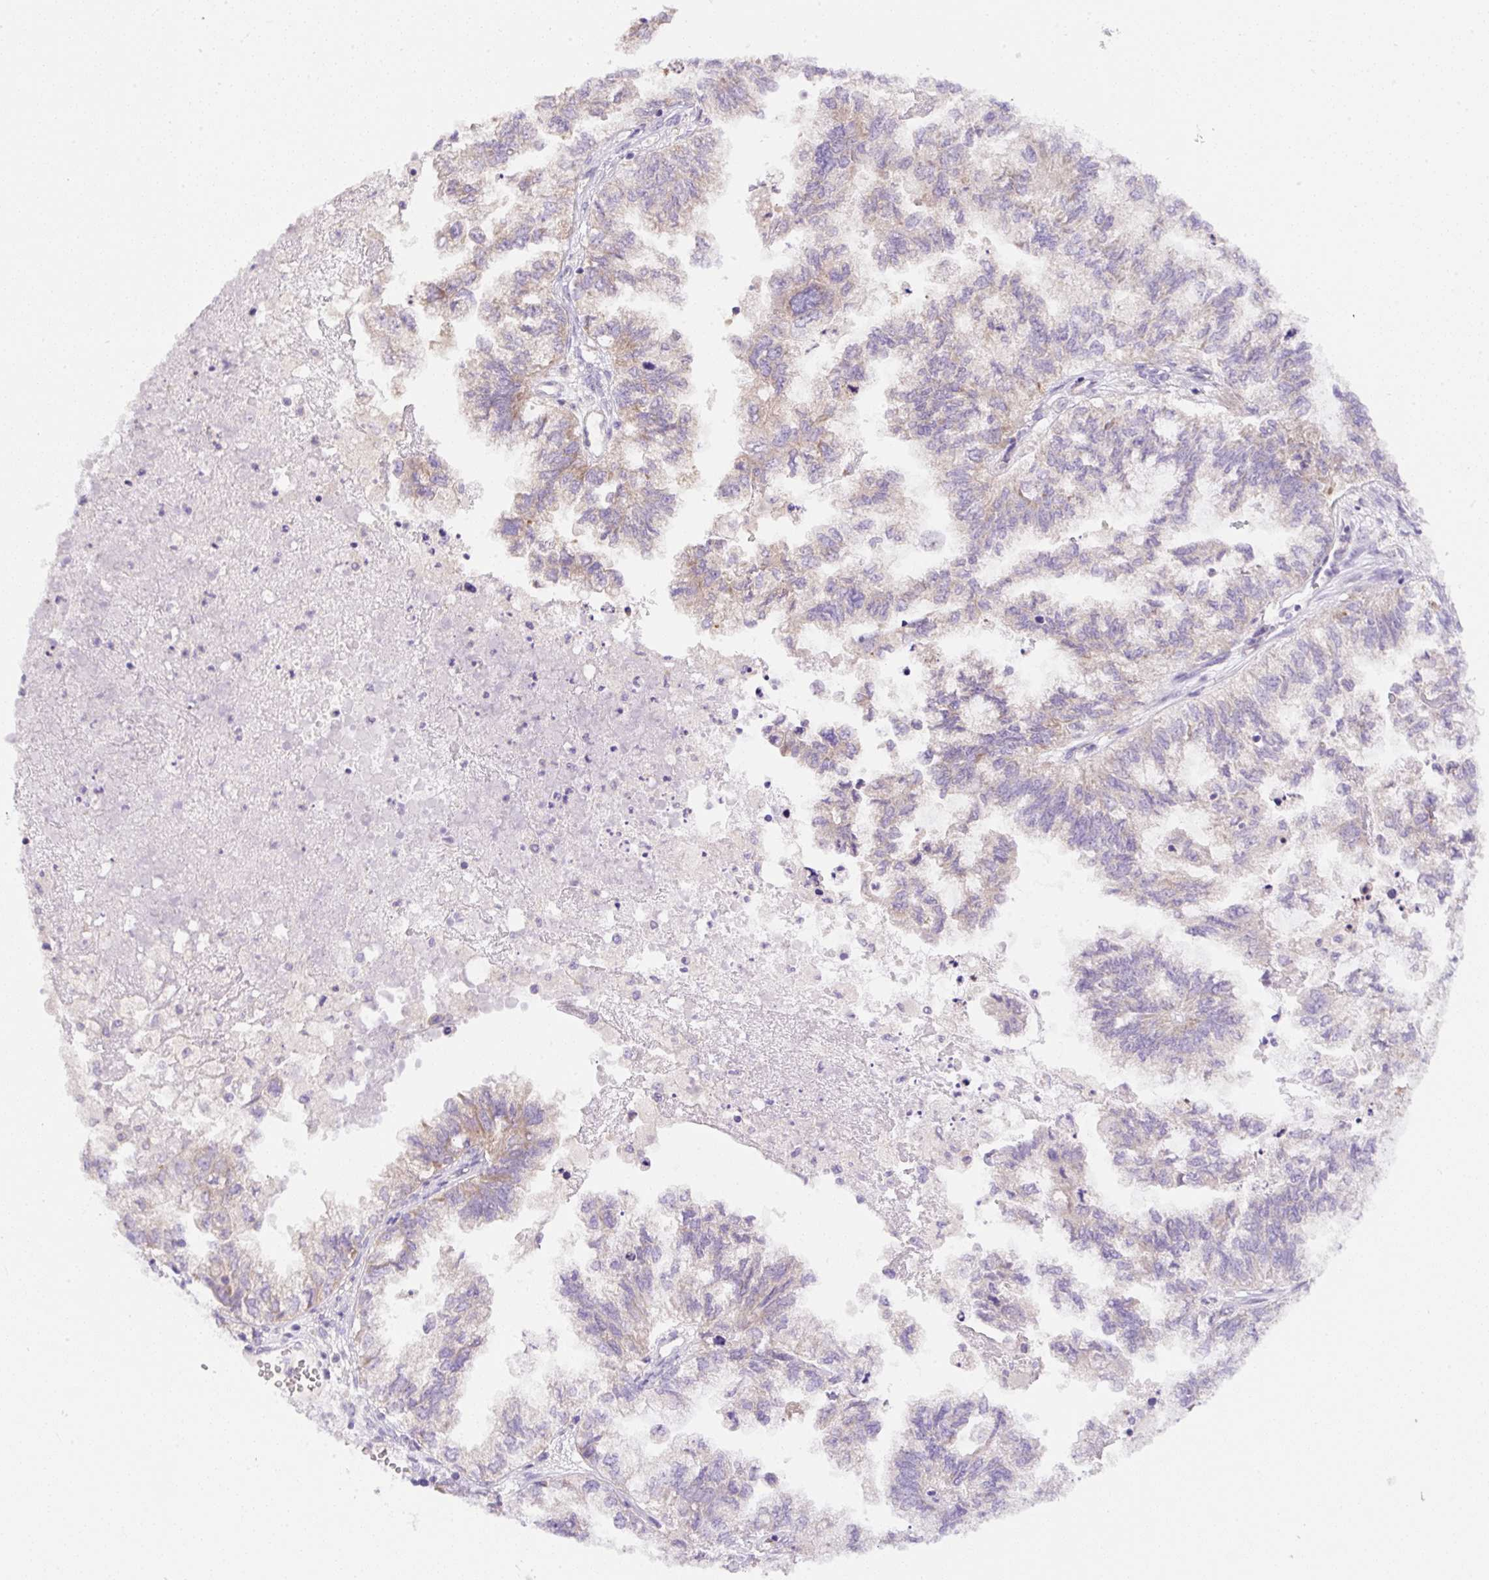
{"staining": {"intensity": "moderate", "quantity": "25%-75%", "location": "cytoplasmic/membranous"}, "tissue": "ovarian cancer", "cell_type": "Tumor cells", "image_type": "cancer", "snomed": [{"axis": "morphology", "description": "Cystadenocarcinoma, mucinous, NOS"}, {"axis": "topography", "description": "Ovary"}], "caption": "DAB immunohistochemical staining of human mucinous cystadenocarcinoma (ovarian) shows moderate cytoplasmic/membranous protein positivity in approximately 25%-75% of tumor cells. (IHC, brightfield microscopy, high magnification).", "gene": "DAPK1", "patient": {"sex": "female", "age": 72}}